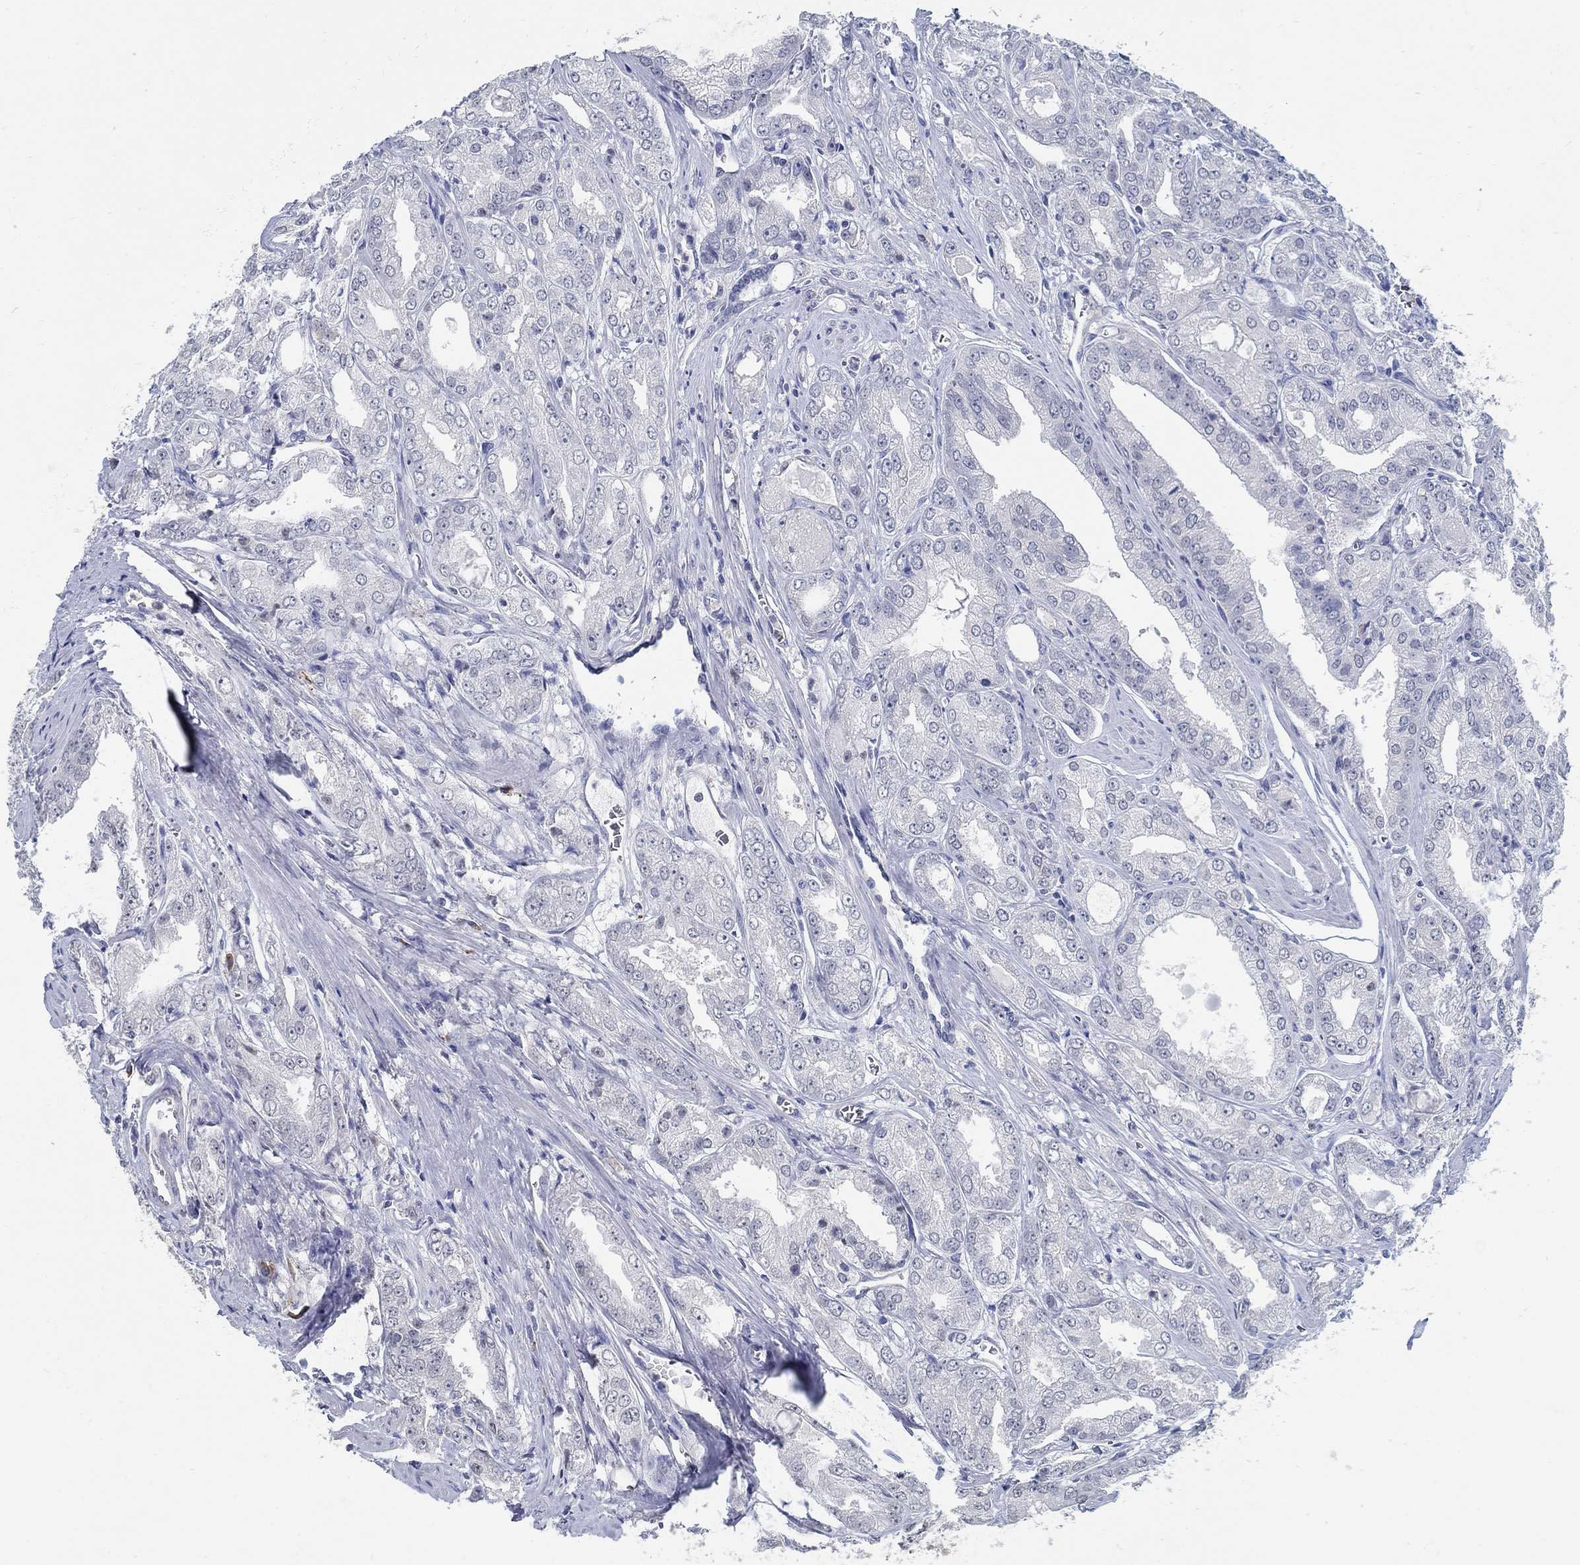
{"staining": {"intensity": "negative", "quantity": "none", "location": "none"}, "tissue": "prostate cancer", "cell_type": "Tumor cells", "image_type": "cancer", "snomed": [{"axis": "morphology", "description": "Adenocarcinoma, NOS"}, {"axis": "morphology", "description": "Adenocarcinoma, High grade"}, {"axis": "topography", "description": "Prostate"}], "caption": "This photomicrograph is of prostate adenocarcinoma (high-grade) stained with immunohistochemistry to label a protein in brown with the nuclei are counter-stained blue. There is no positivity in tumor cells.", "gene": "PCDH11X", "patient": {"sex": "male", "age": 70}}